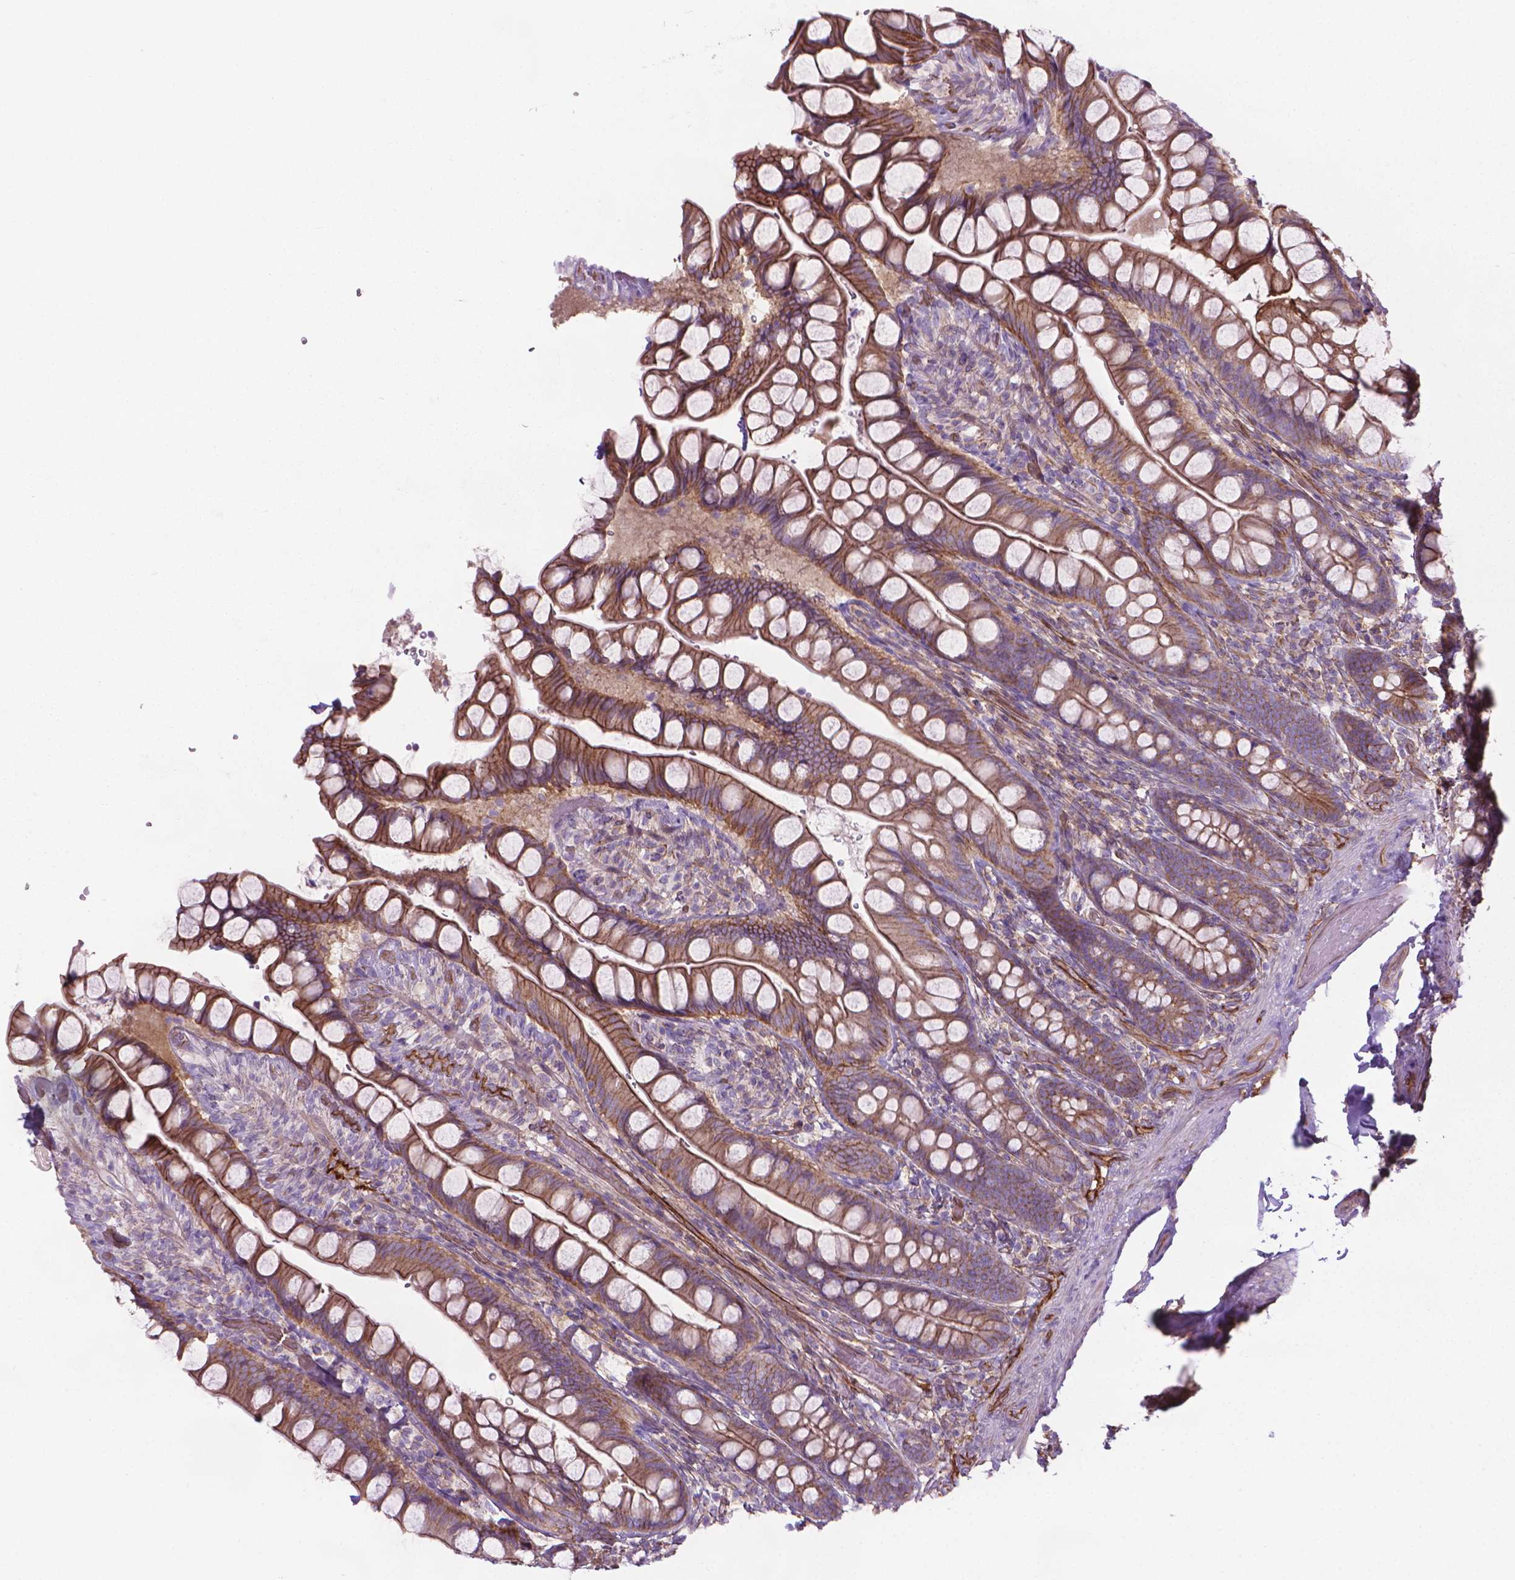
{"staining": {"intensity": "moderate", "quantity": ">75%", "location": "cytoplasmic/membranous"}, "tissue": "small intestine", "cell_type": "Glandular cells", "image_type": "normal", "snomed": [{"axis": "morphology", "description": "Normal tissue, NOS"}, {"axis": "topography", "description": "Small intestine"}], "caption": "DAB (3,3'-diaminobenzidine) immunohistochemical staining of unremarkable human small intestine demonstrates moderate cytoplasmic/membranous protein positivity in about >75% of glandular cells.", "gene": "TENT5A", "patient": {"sex": "male", "age": 70}}